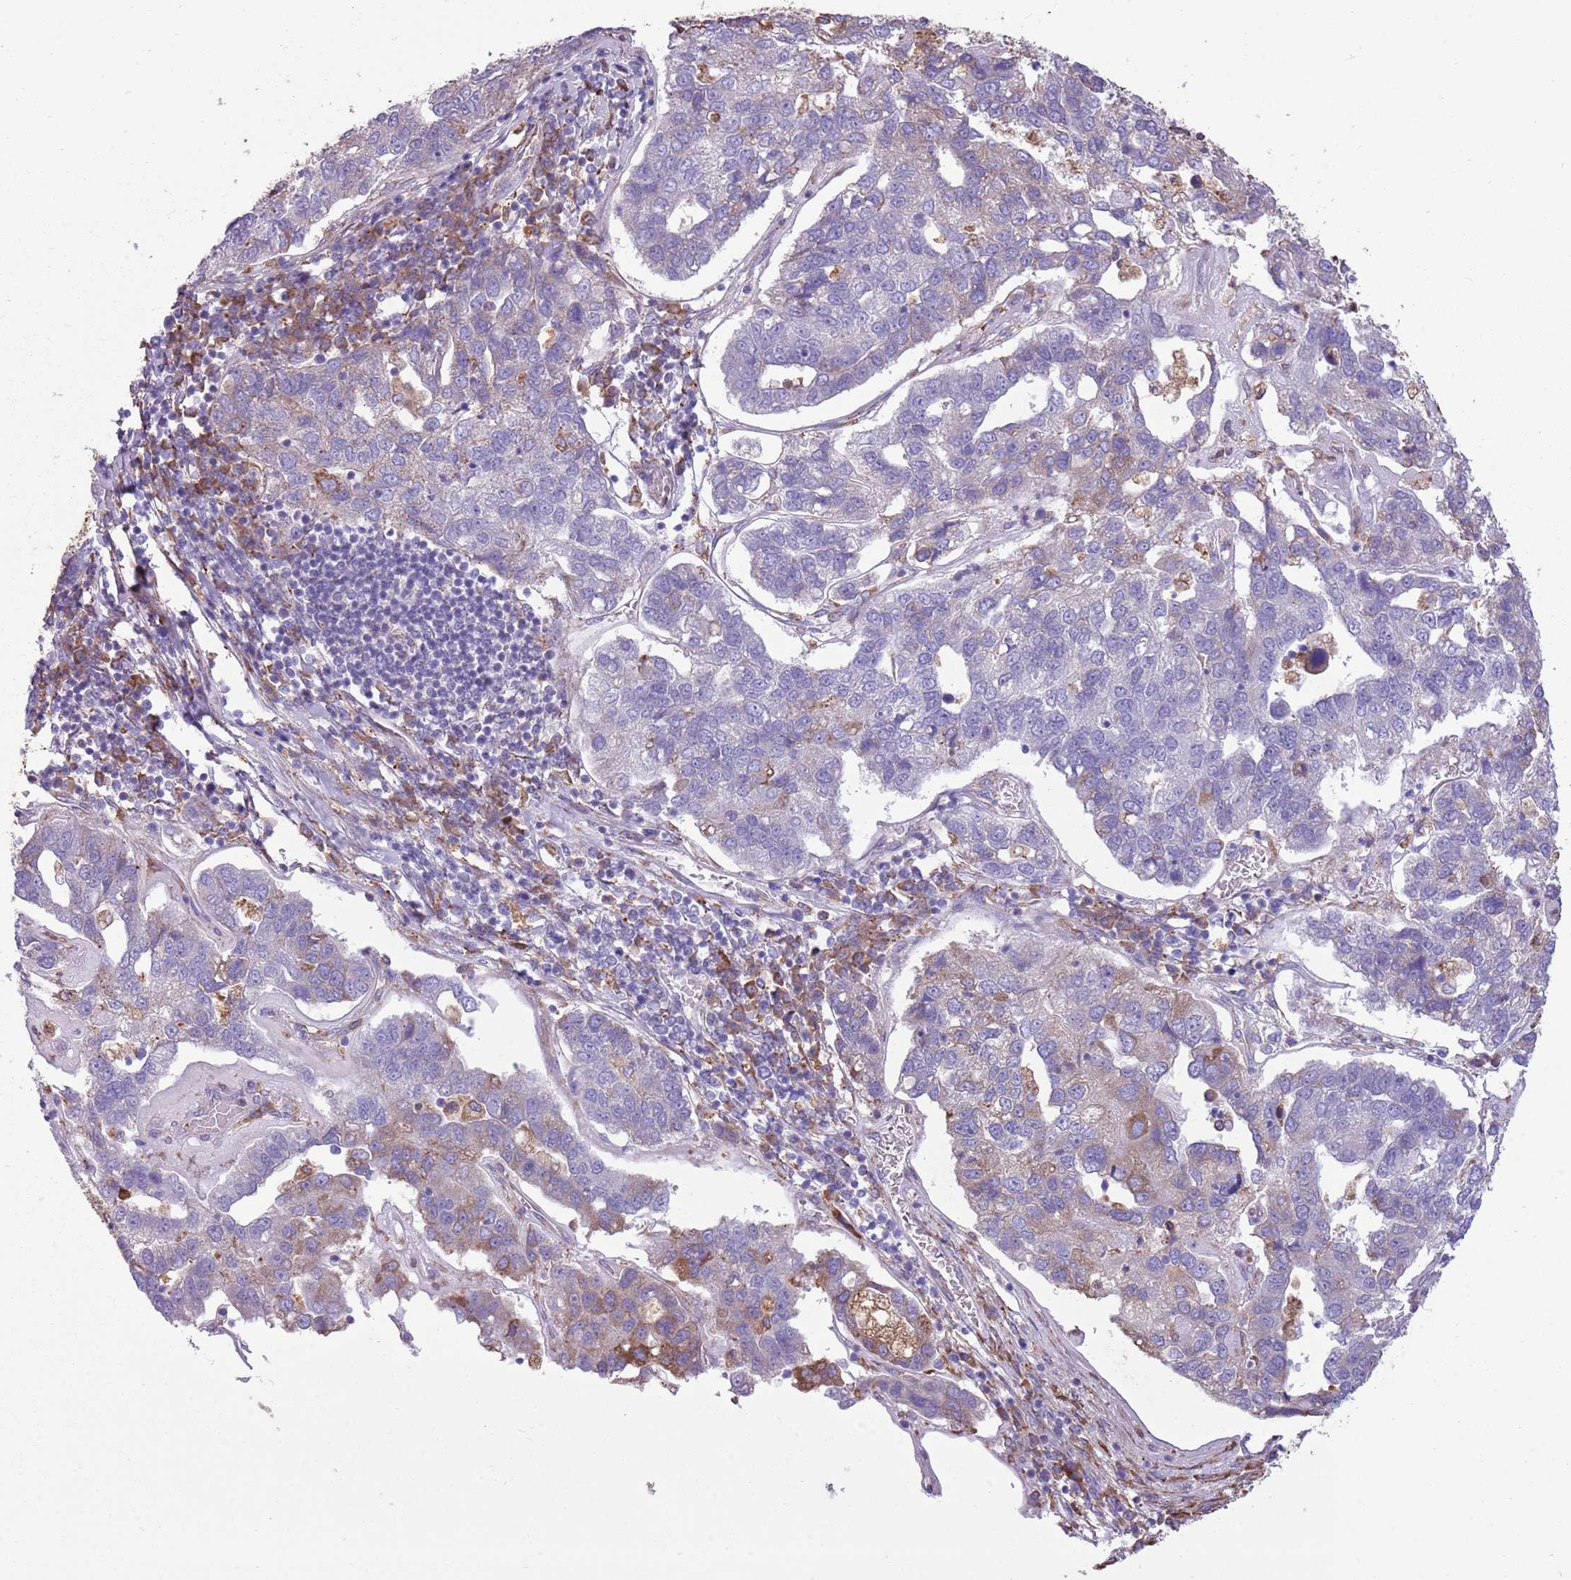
{"staining": {"intensity": "weak", "quantity": "<25%", "location": "cytoplasmic/membranous"}, "tissue": "pancreatic cancer", "cell_type": "Tumor cells", "image_type": "cancer", "snomed": [{"axis": "morphology", "description": "Adenocarcinoma, NOS"}, {"axis": "topography", "description": "Pancreas"}], "caption": "High power microscopy photomicrograph of an immunohistochemistry (IHC) image of adenocarcinoma (pancreatic), revealing no significant positivity in tumor cells. (DAB immunohistochemistry (IHC), high magnification).", "gene": "KCTD19", "patient": {"sex": "female", "age": 61}}